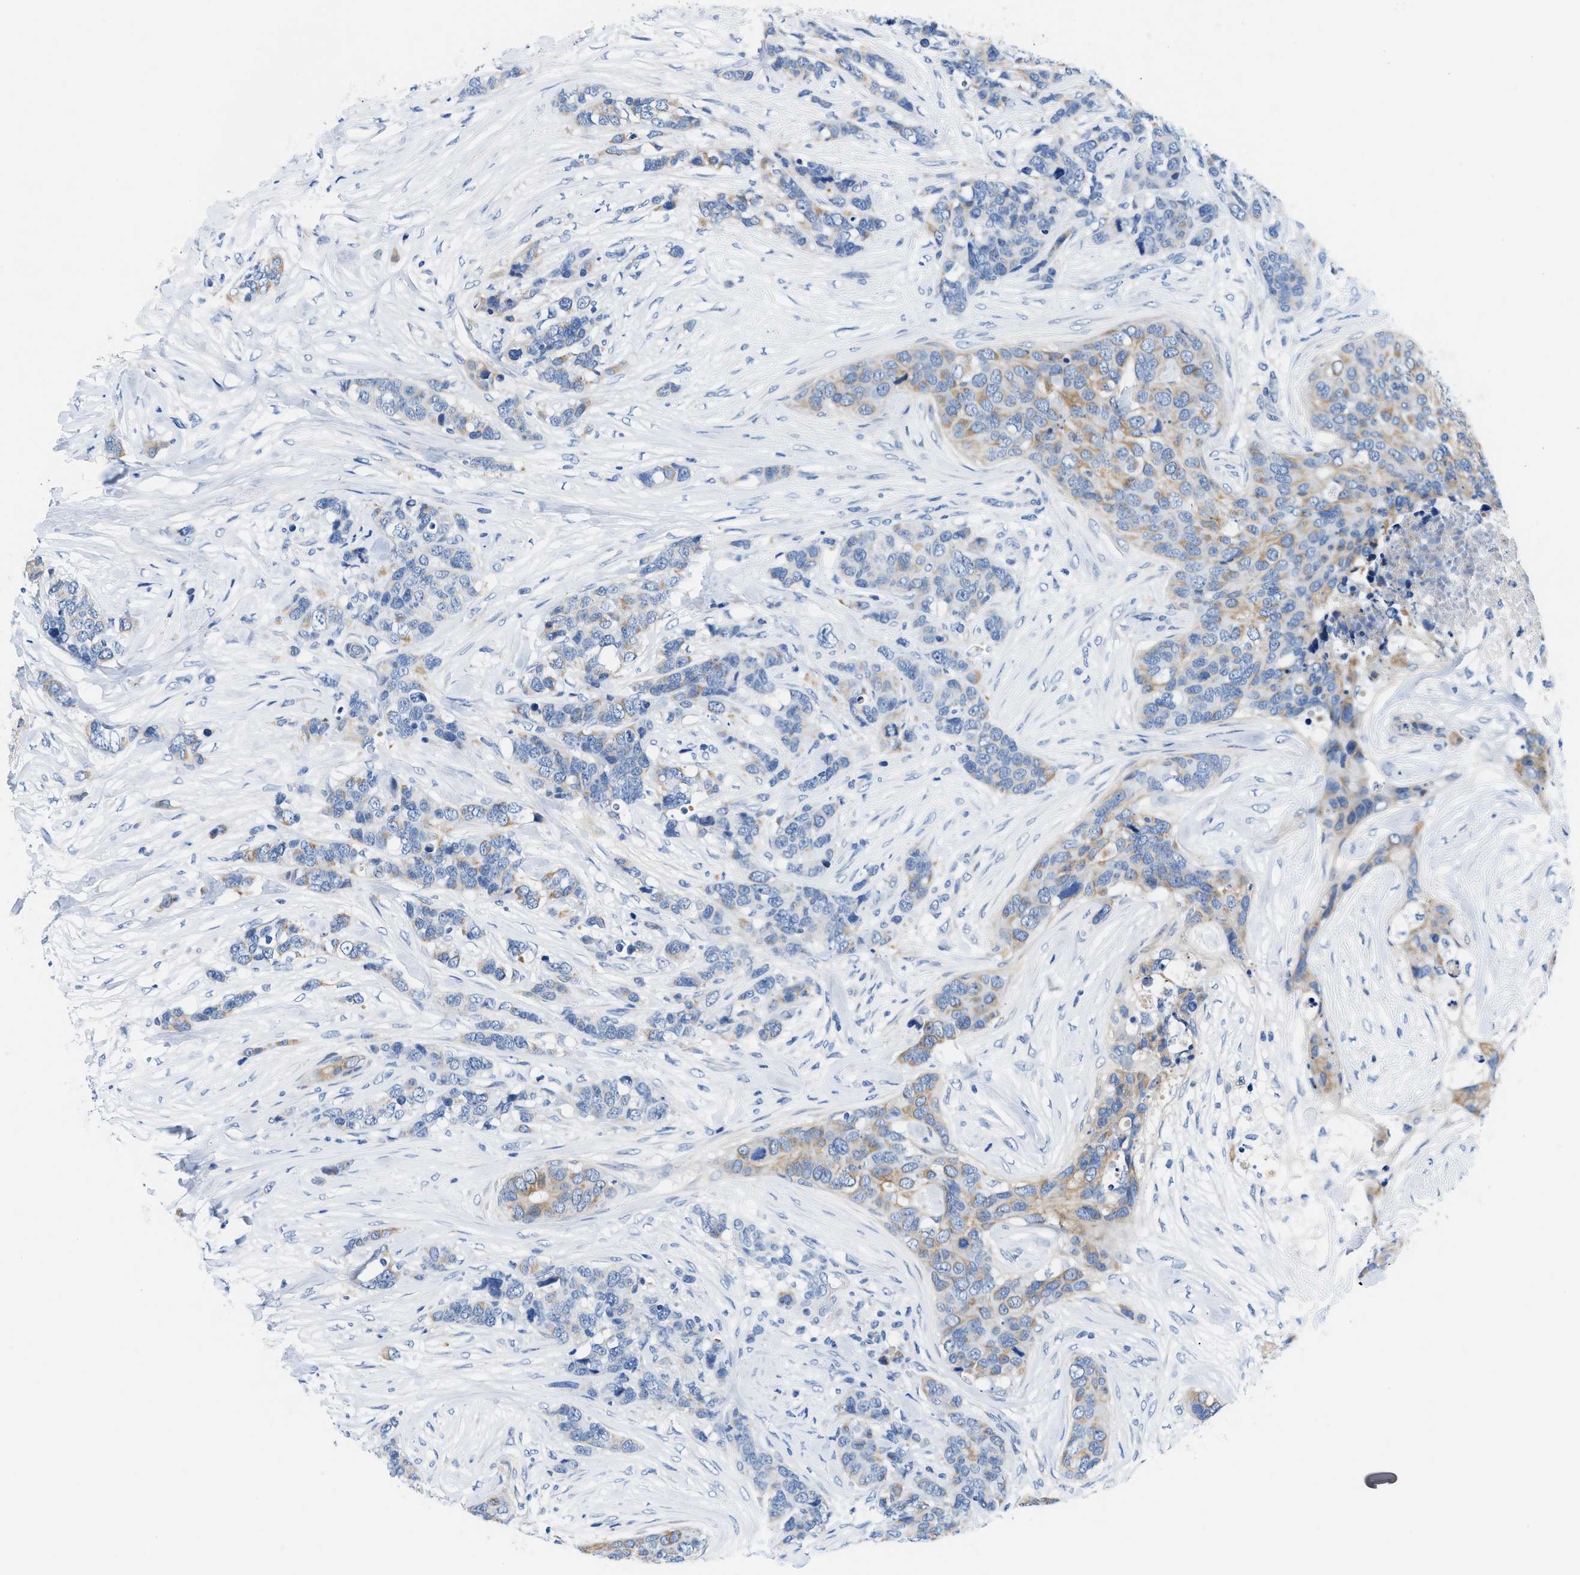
{"staining": {"intensity": "weak", "quantity": "25%-75%", "location": "cytoplasmic/membranous"}, "tissue": "breast cancer", "cell_type": "Tumor cells", "image_type": "cancer", "snomed": [{"axis": "morphology", "description": "Lobular carcinoma"}, {"axis": "topography", "description": "Breast"}], "caption": "IHC of breast lobular carcinoma exhibits low levels of weak cytoplasmic/membranous expression in about 25%-75% of tumor cells.", "gene": "BPGM", "patient": {"sex": "female", "age": 59}}